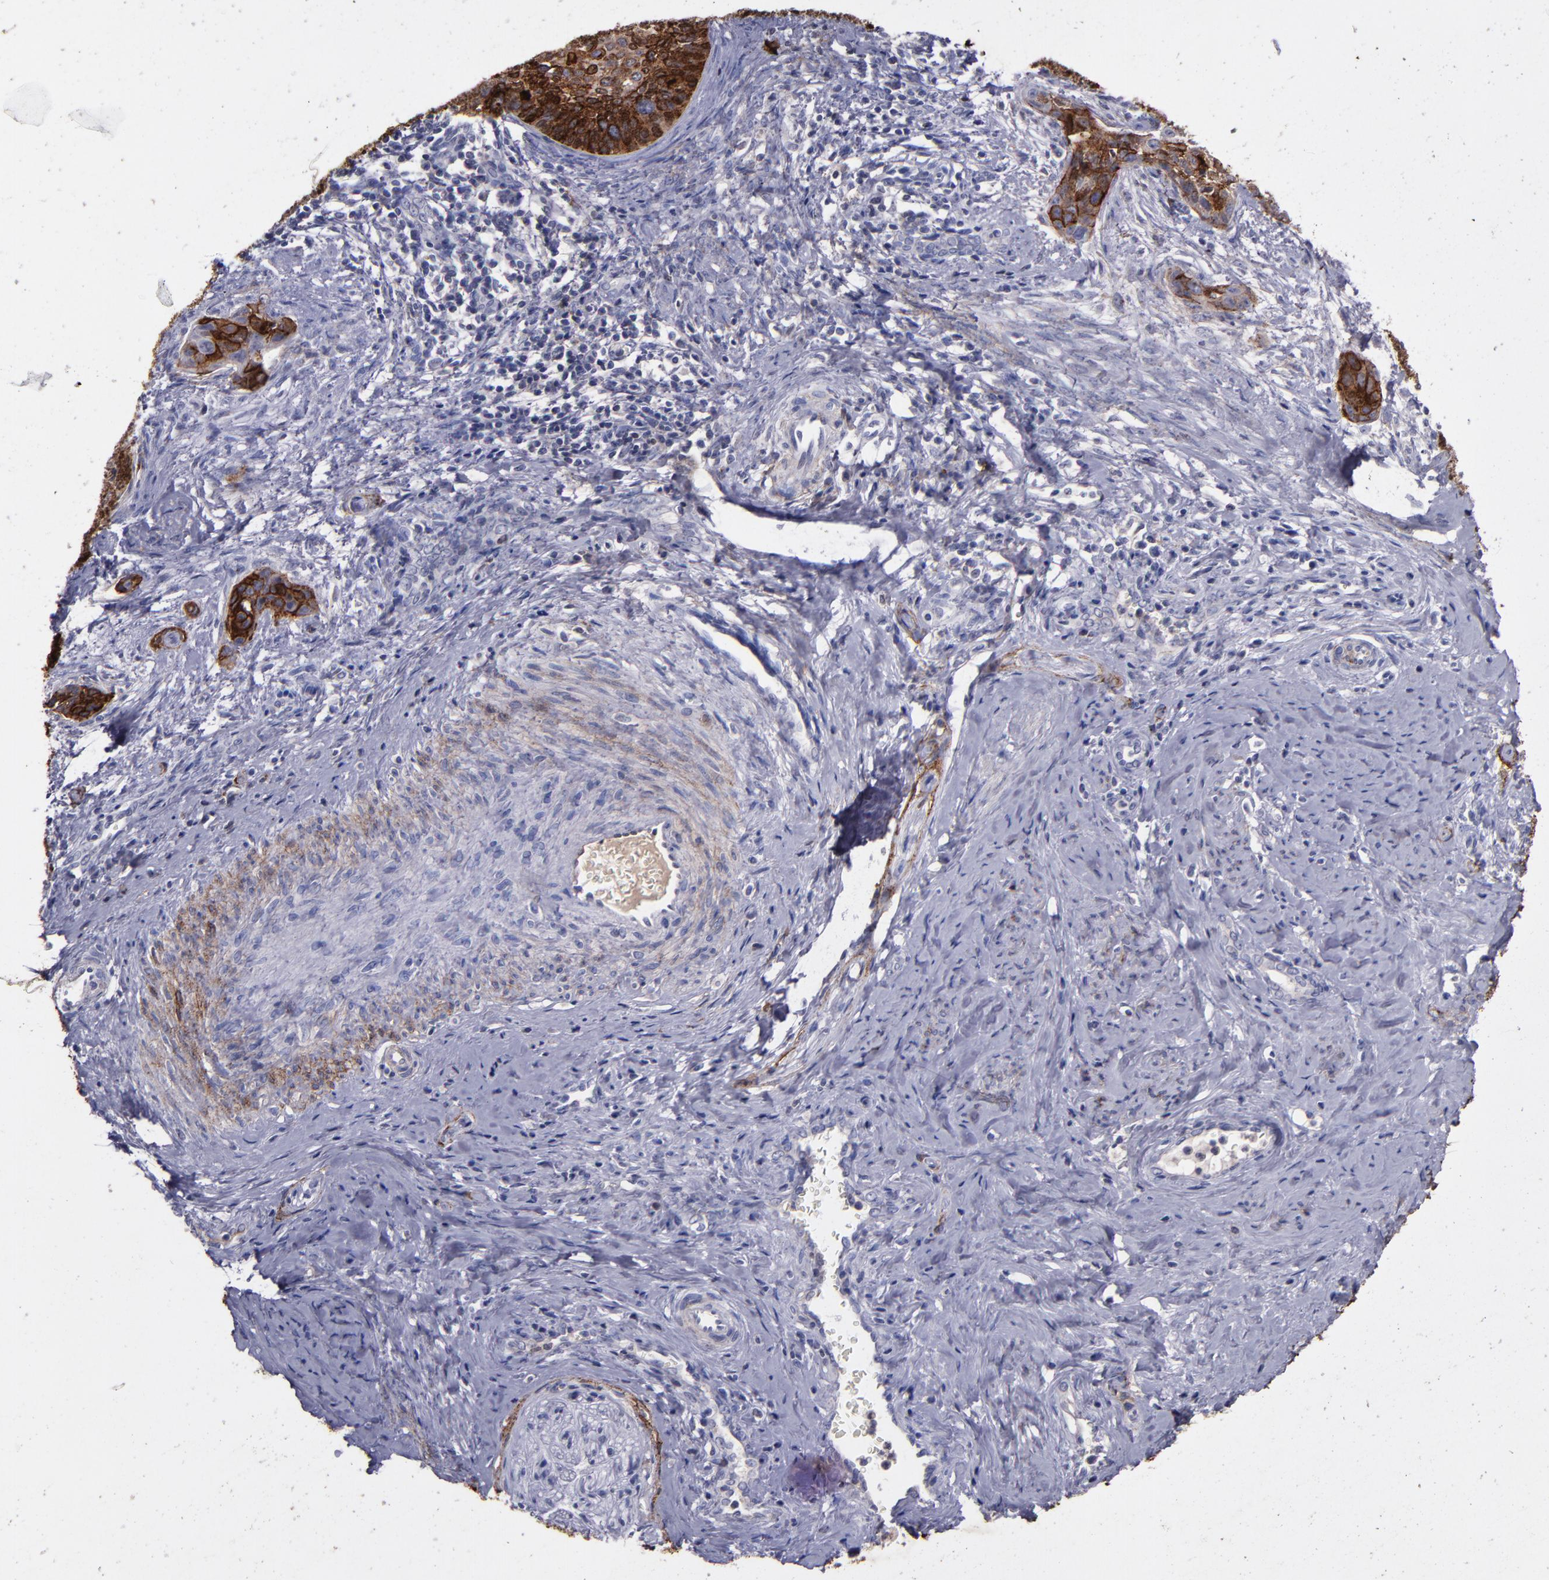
{"staining": {"intensity": "strong", "quantity": ">75%", "location": "cytoplasmic/membranous"}, "tissue": "cervical cancer", "cell_type": "Tumor cells", "image_type": "cancer", "snomed": [{"axis": "morphology", "description": "Squamous cell carcinoma, NOS"}, {"axis": "topography", "description": "Cervix"}], "caption": "There is high levels of strong cytoplasmic/membranous staining in tumor cells of squamous cell carcinoma (cervical), as demonstrated by immunohistochemical staining (brown color).", "gene": "MFGE8", "patient": {"sex": "female", "age": 33}}